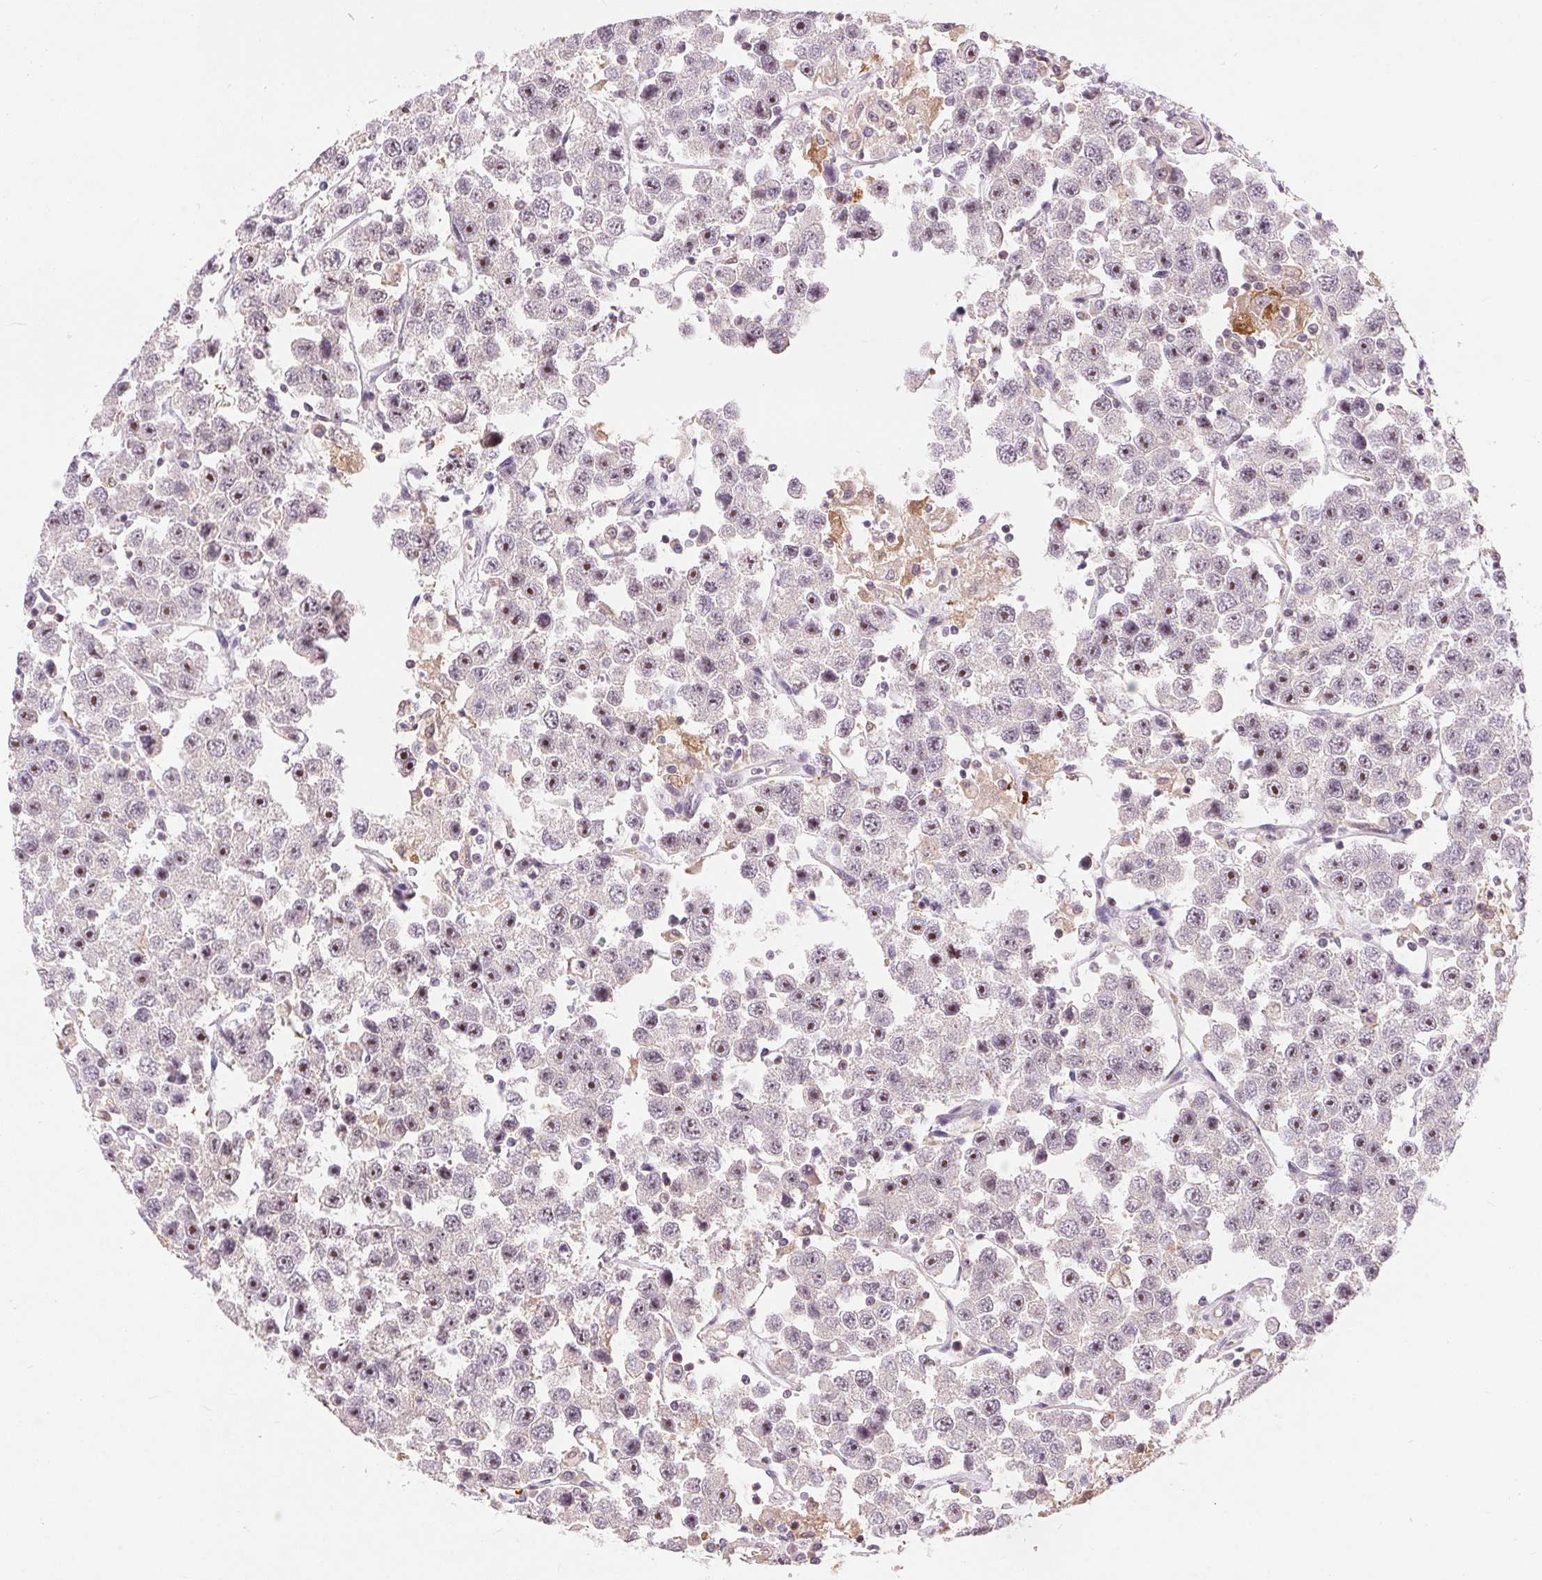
{"staining": {"intensity": "moderate", "quantity": "25%-75%", "location": "nuclear"}, "tissue": "testis cancer", "cell_type": "Tumor cells", "image_type": "cancer", "snomed": [{"axis": "morphology", "description": "Seminoma, NOS"}, {"axis": "topography", "description": "Testis"}], "caption": "Immunohistochemical staining of testis cancer (seminoma) exhibits medium levels of moderate nuclear staining in about 25%-75% of tumor cells. Ihc stains the protein of interest in brown and the nuclei are stained blue.", "gene": "RANBP3L", "patient": {"sex": "male", "age": 45}}